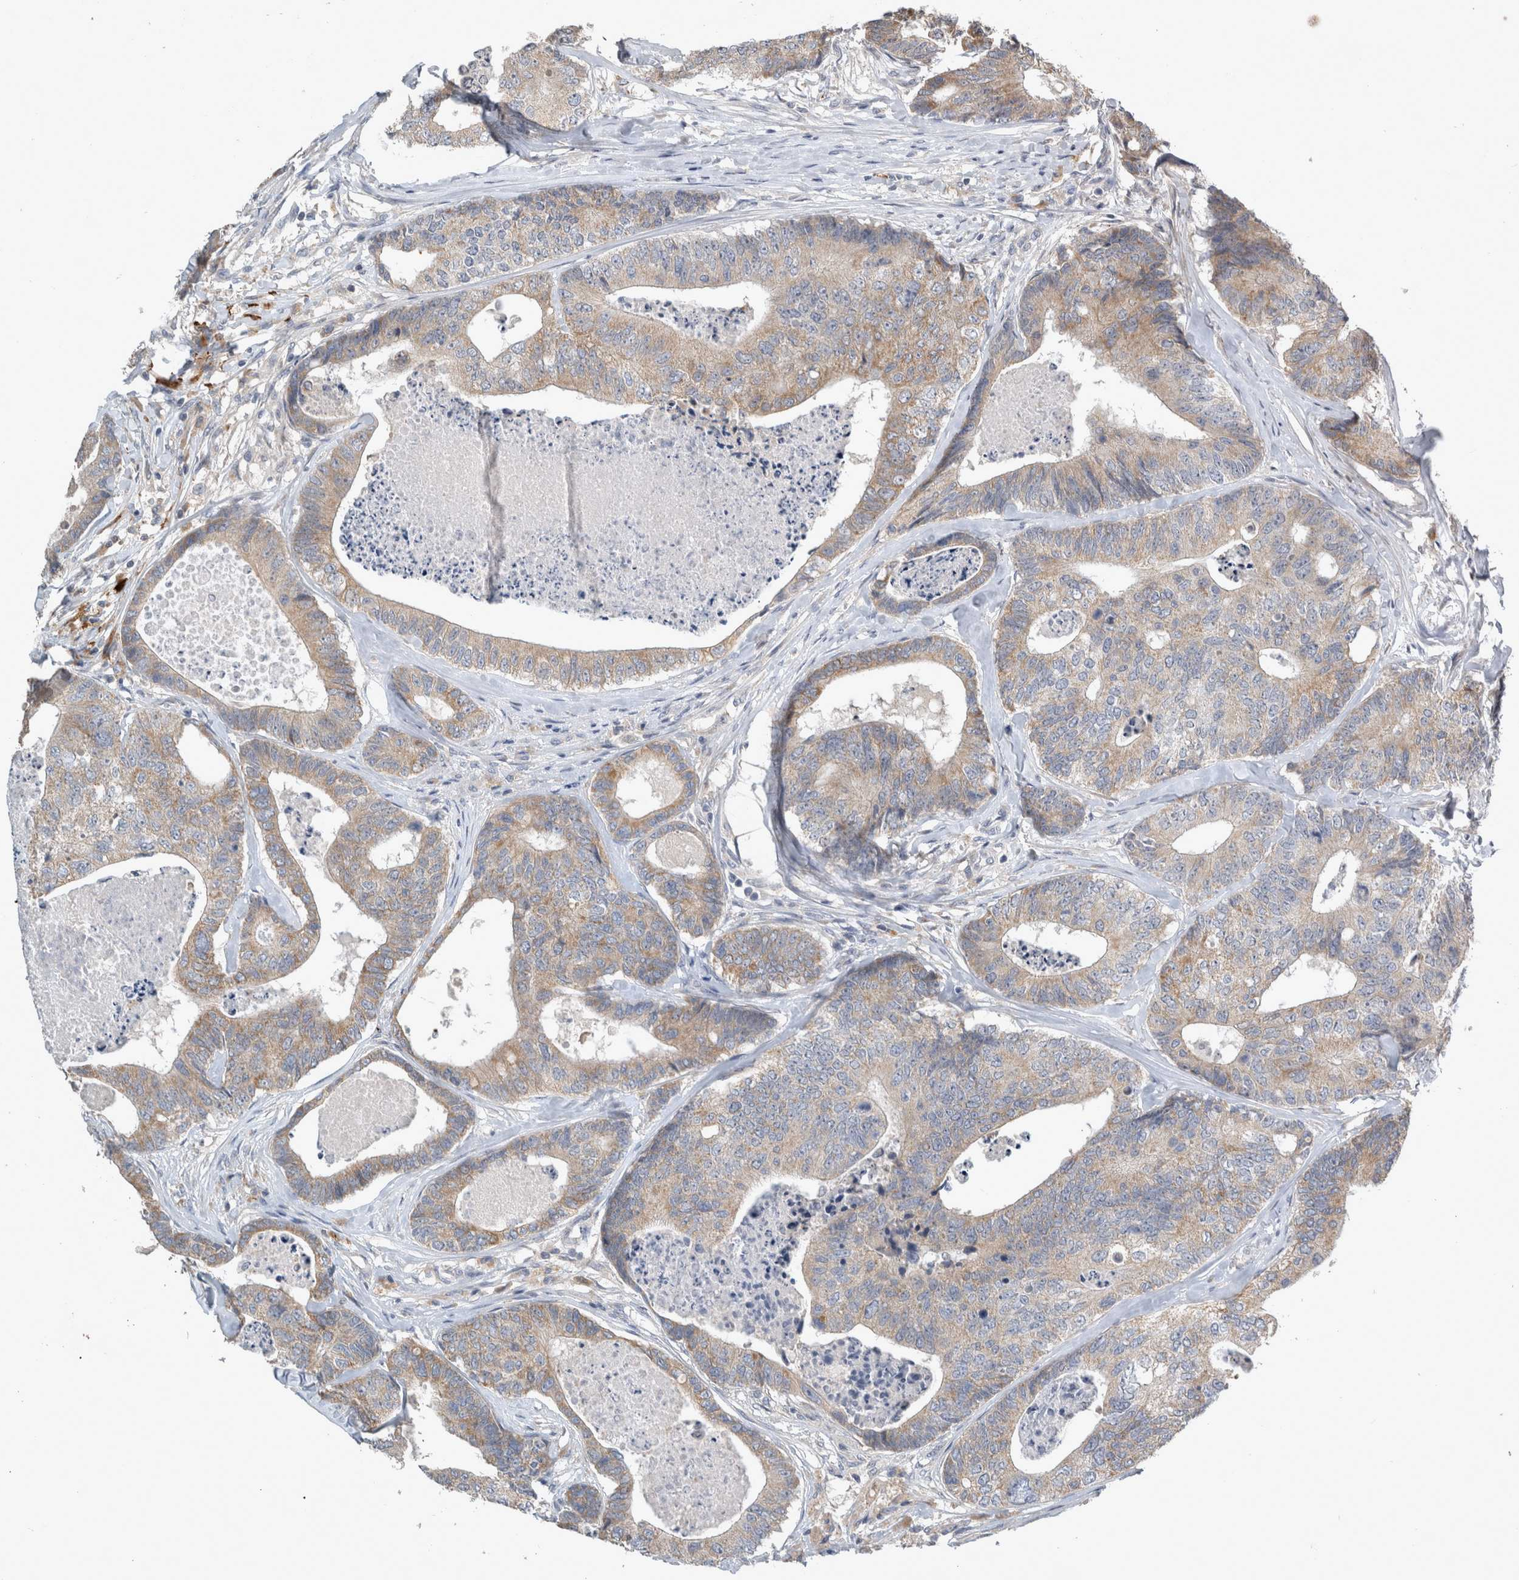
{"staining": {"intensity": "weak", "quantity": ">75%", "location": "cytoplasmic/membranous"}, "tissue": "colorectal cancer", "cell_type": "Tumor cells", "image_type": "cancer", "snomed": [{"axis": "morphology", "description": "Adenocarcinoma, NOS"}, {"axis": "topography", "description": "Colon"}], "caption": "This histopathology image reveals immunohistochemistry staining of colorectal adenocarcinoma, with low weak cytoplasmic/membranous positivity in approximately >75% of tumor cells.", "gene": "SLC22A11", "patient": {"sex": "female", "age": 67}}